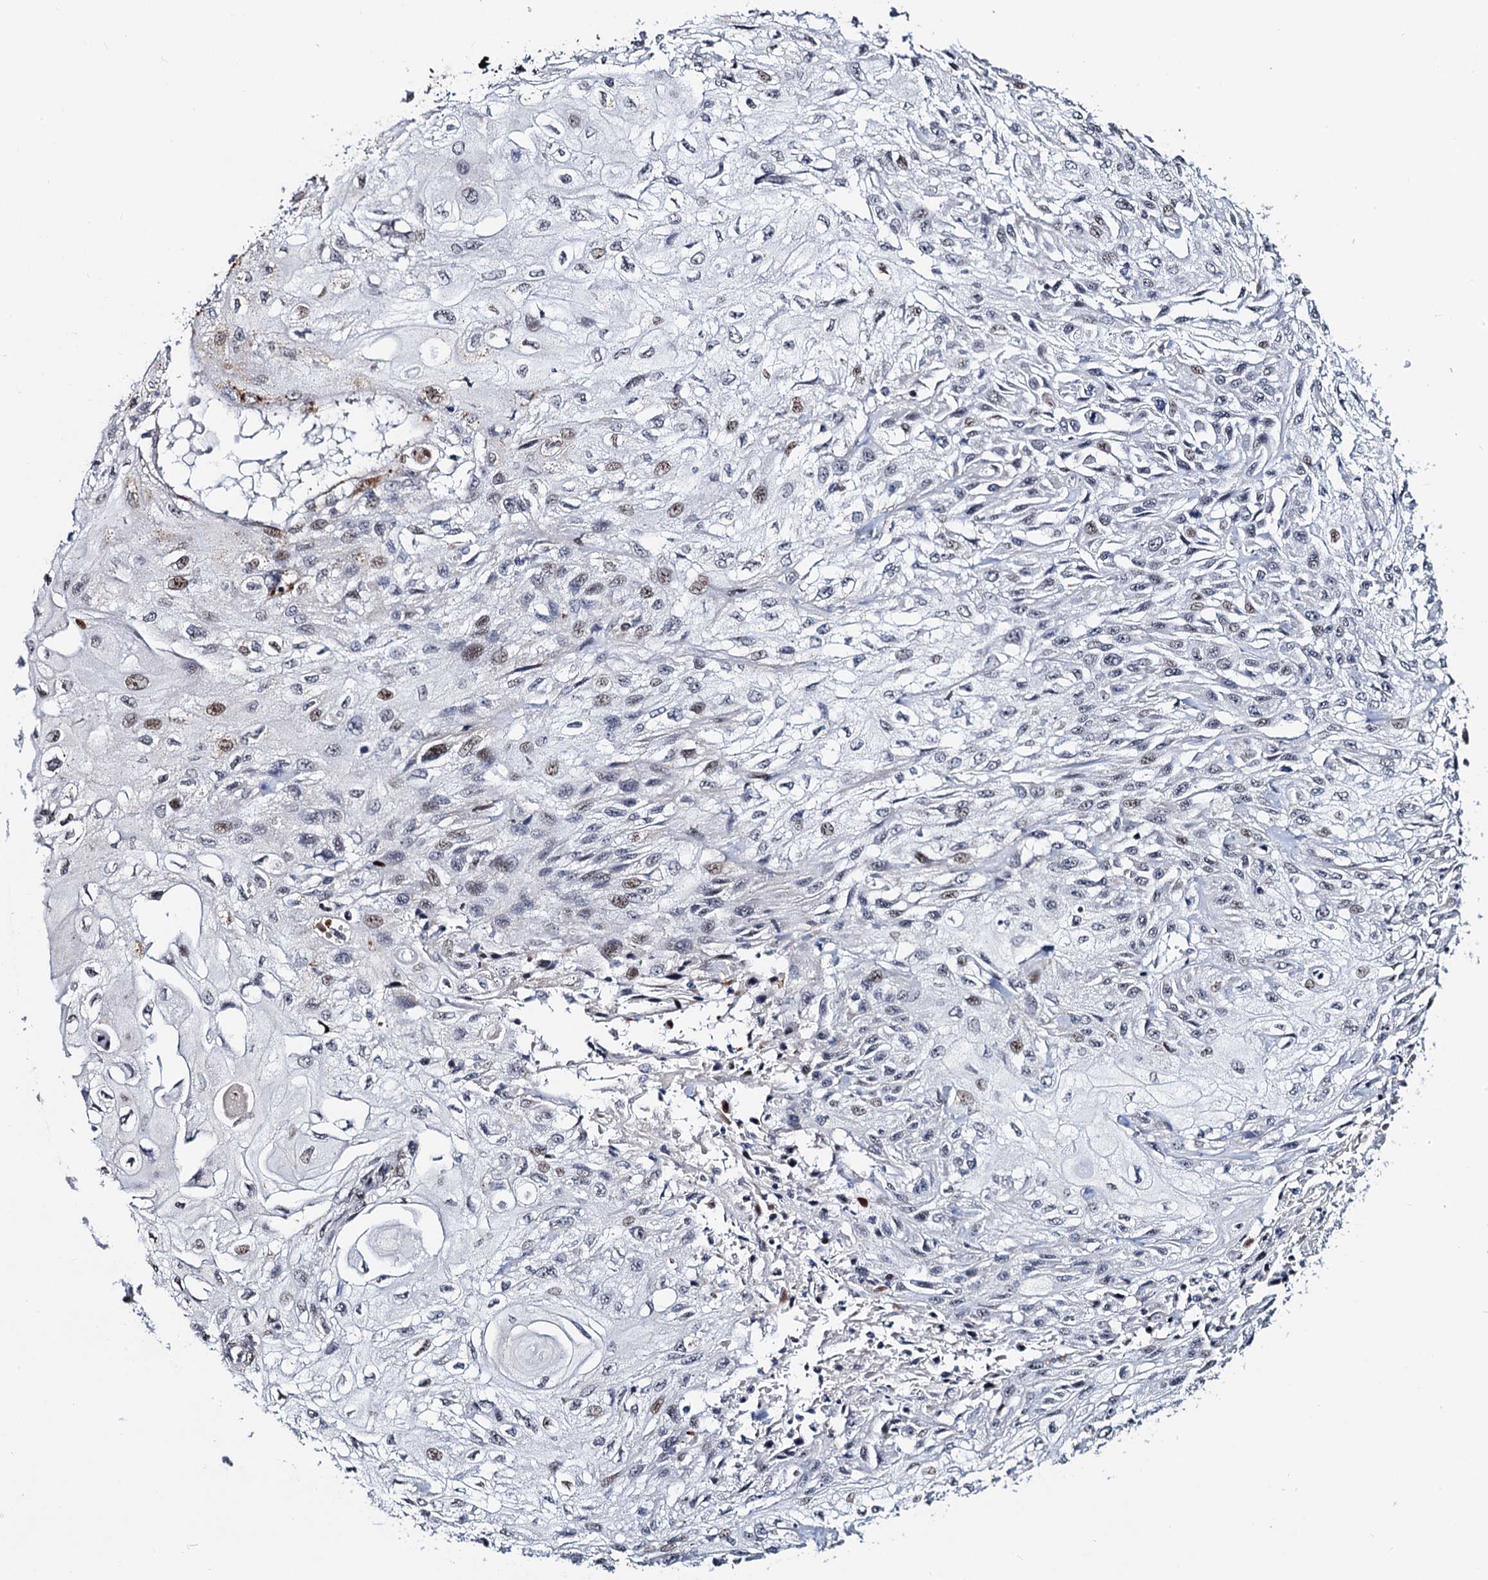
{"staining": {"intensity": "weak", "quantity": "25%-75%", "location": "nuclear"}, "tissue": "skin cancer", "cell_type": "Tumor cells", "image_type": "cancer", "snomed": [{"axis": "morphology", "description": "Squamous cell carcinoma, NOS"}, {"axis": "morphology", "description": "Squamous cell carcinoma, metastatic, NOS"}, {"axis": "topography", "description": "Skin"}, {"axis": "topography", "description": "Lymph node"}], "caption": "A brown stain labels weak nuclear positivity of a protein in human skin cancer (metastatic squamous cell carcinoma) tumor cells.", "gene": "FAM222A", "patient": {"sex": "male", "age": 75}}